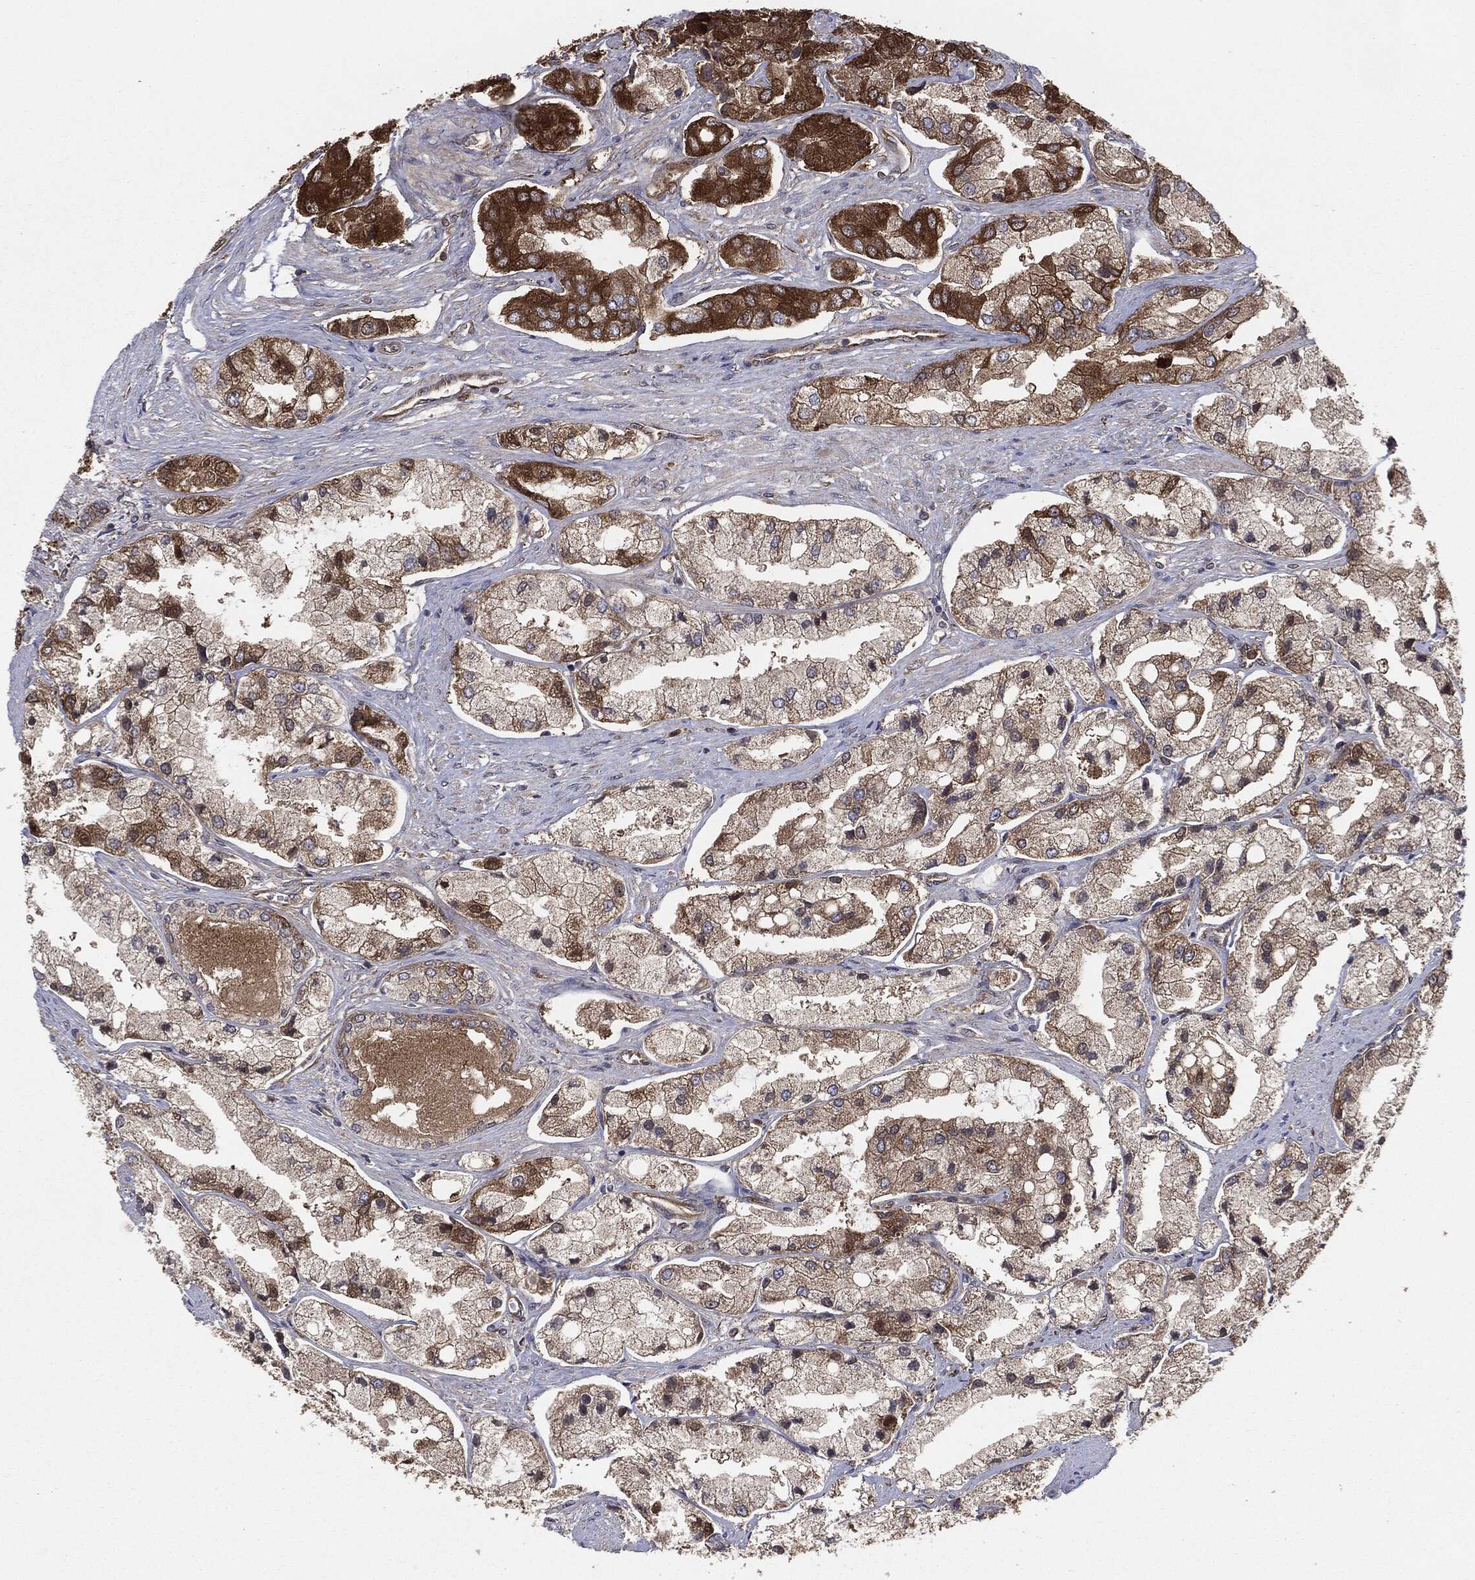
{"staining": {"intensity": "moderate", "quantity": "25%-75%", "location": "cytoplasmic/membranous"}, "tissue": "prostate cancer", "cell_type": "Tumor cells", "image_type": "cancer", "snomed": [{"axis": "morphology", "description": "Adenocarcinoma, Low grade"}, {"axis": "topography", "description": "Prostate"}], "caption": "Protein expression analysis of prostate adenocarcinoma (low-grade) exhibits moderate cytoplasmic/membranous expression in about 25%-75% of tumor cells.", "gene": "NME1", "patient": {"sex": "male", "age": 69}}